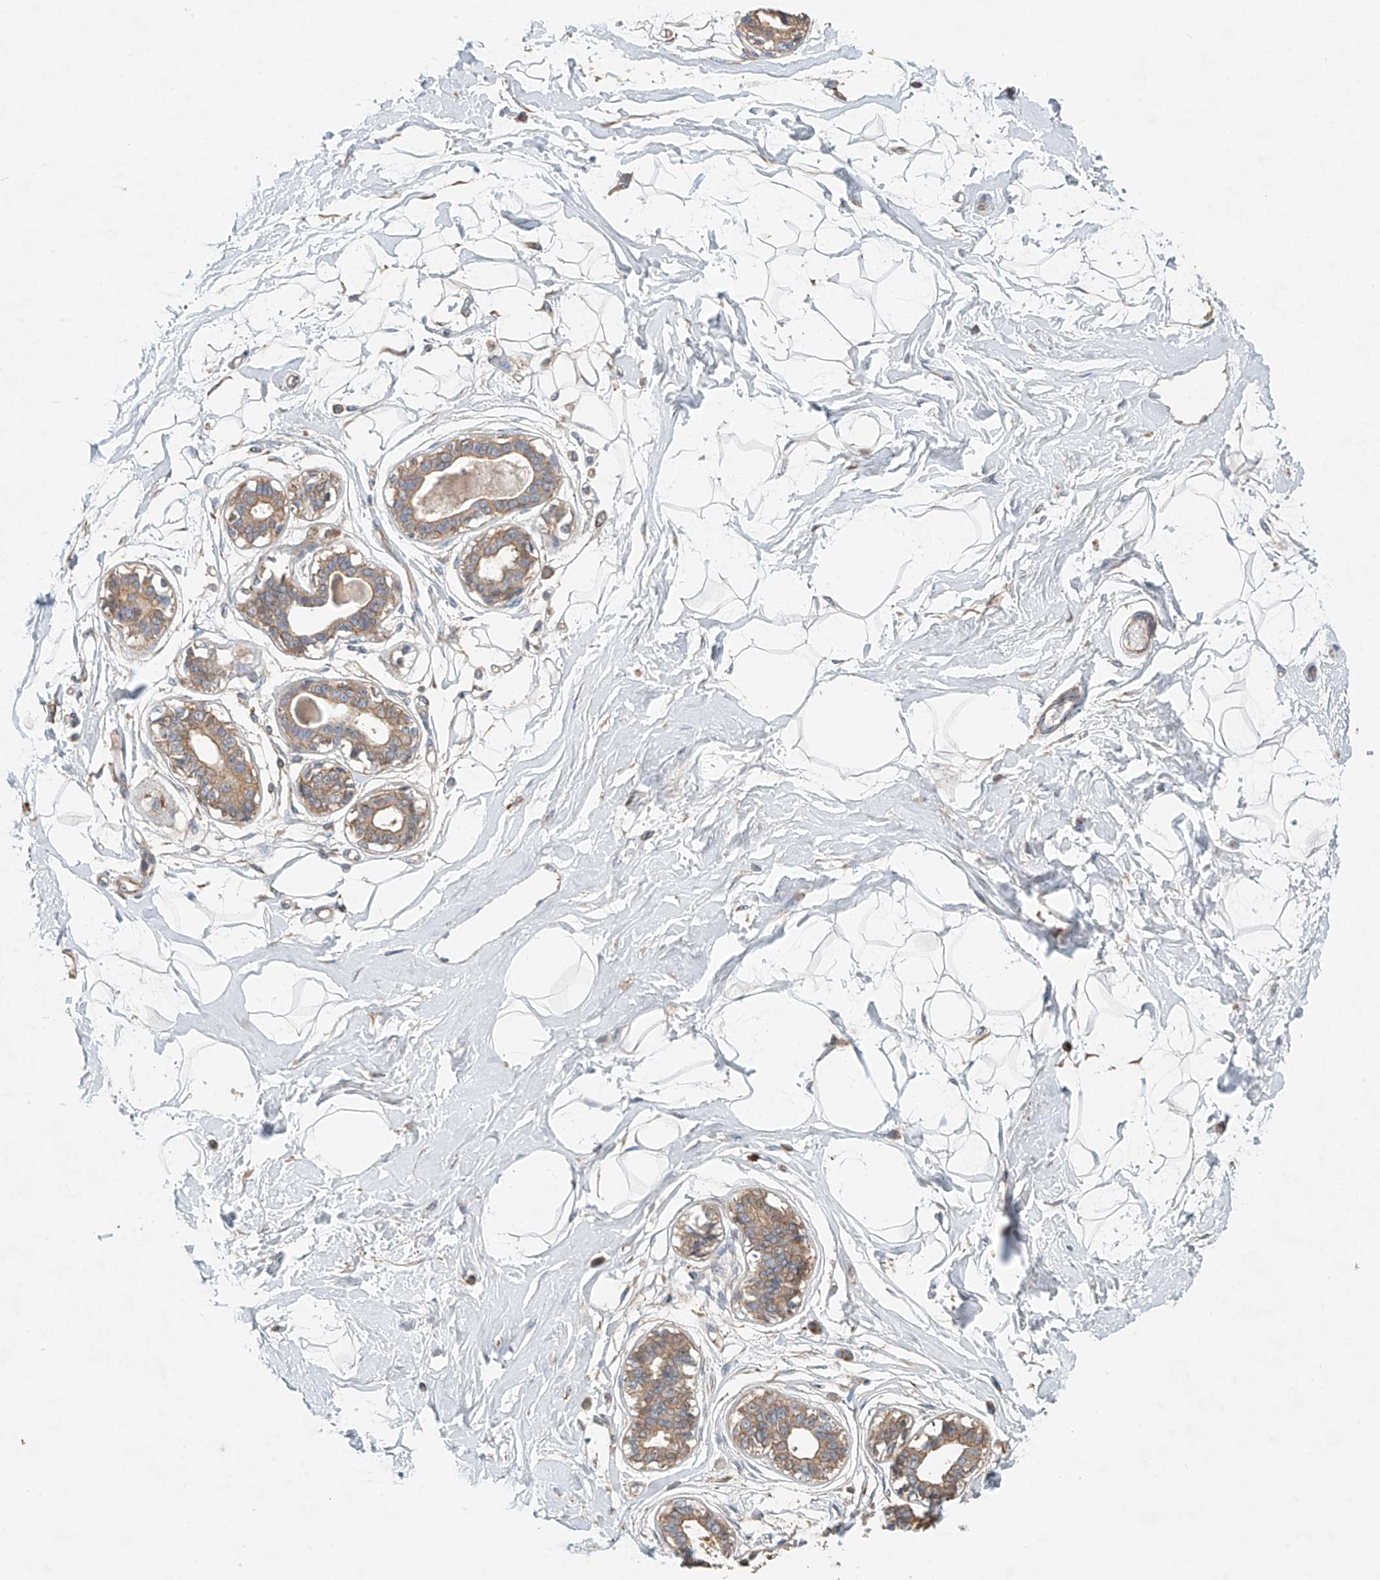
{"staining": {"intensity": "negative", "quantity": "none", "location": "none"}, "tissue": "breast", "cell_type": "Adipocytes", "image_type": "normal", "snomed": [{"axis": "morphology", "description": "Normal tissue, NOS"}, {"axis": "topography", "description": "Breast"}], "caption": "High magnification brightfield microscopy of unremarkable breast stained with DAB (brown) and counterstained with hematoxylin (blue): adipocytes show no significant expression.", "gene": "FRYL", "patient": {"sex": "female", "age": 45}}